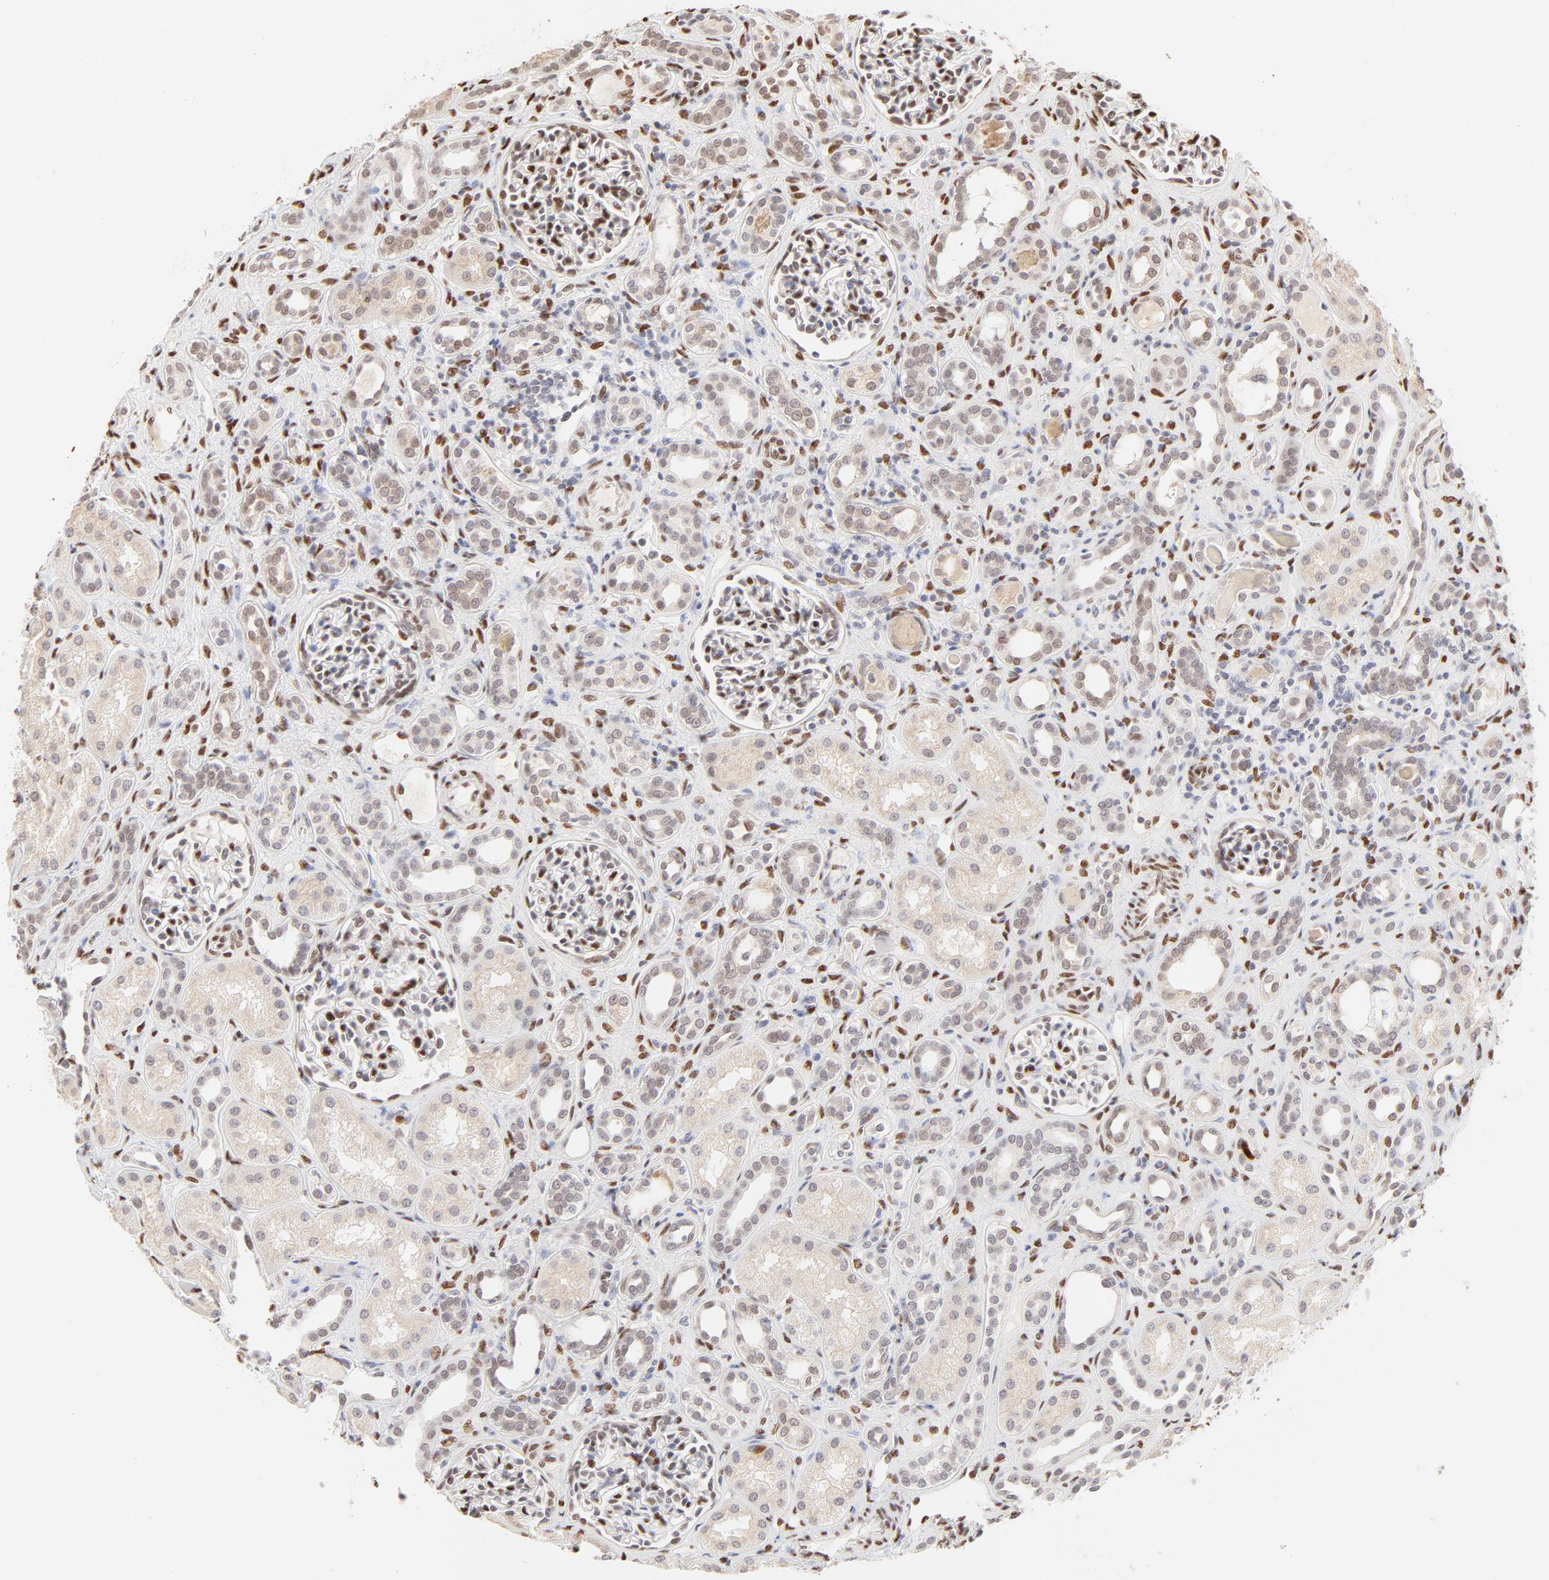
{"staining": {"intensity": "moderate", "quantity": "25%-75%", "location": "nuclear"}, "tissue": "kidney", "cell_type": "Cells in glomeruli", "image_type": "normal", "snomed": [{"axis": "morphology", "description": "Normal tissue, NOS"}, {"axis": "topography", "description": "Kidney"}], "caption": "This histopathology image reveals immunohistochemistry (IHC) staining of benign human kidney, with medium moderate nuclear staining in about 25%-75% of cells in glomeruli.", "gene": "PBX1", "patient": {"sex": "male", "age": 7}}